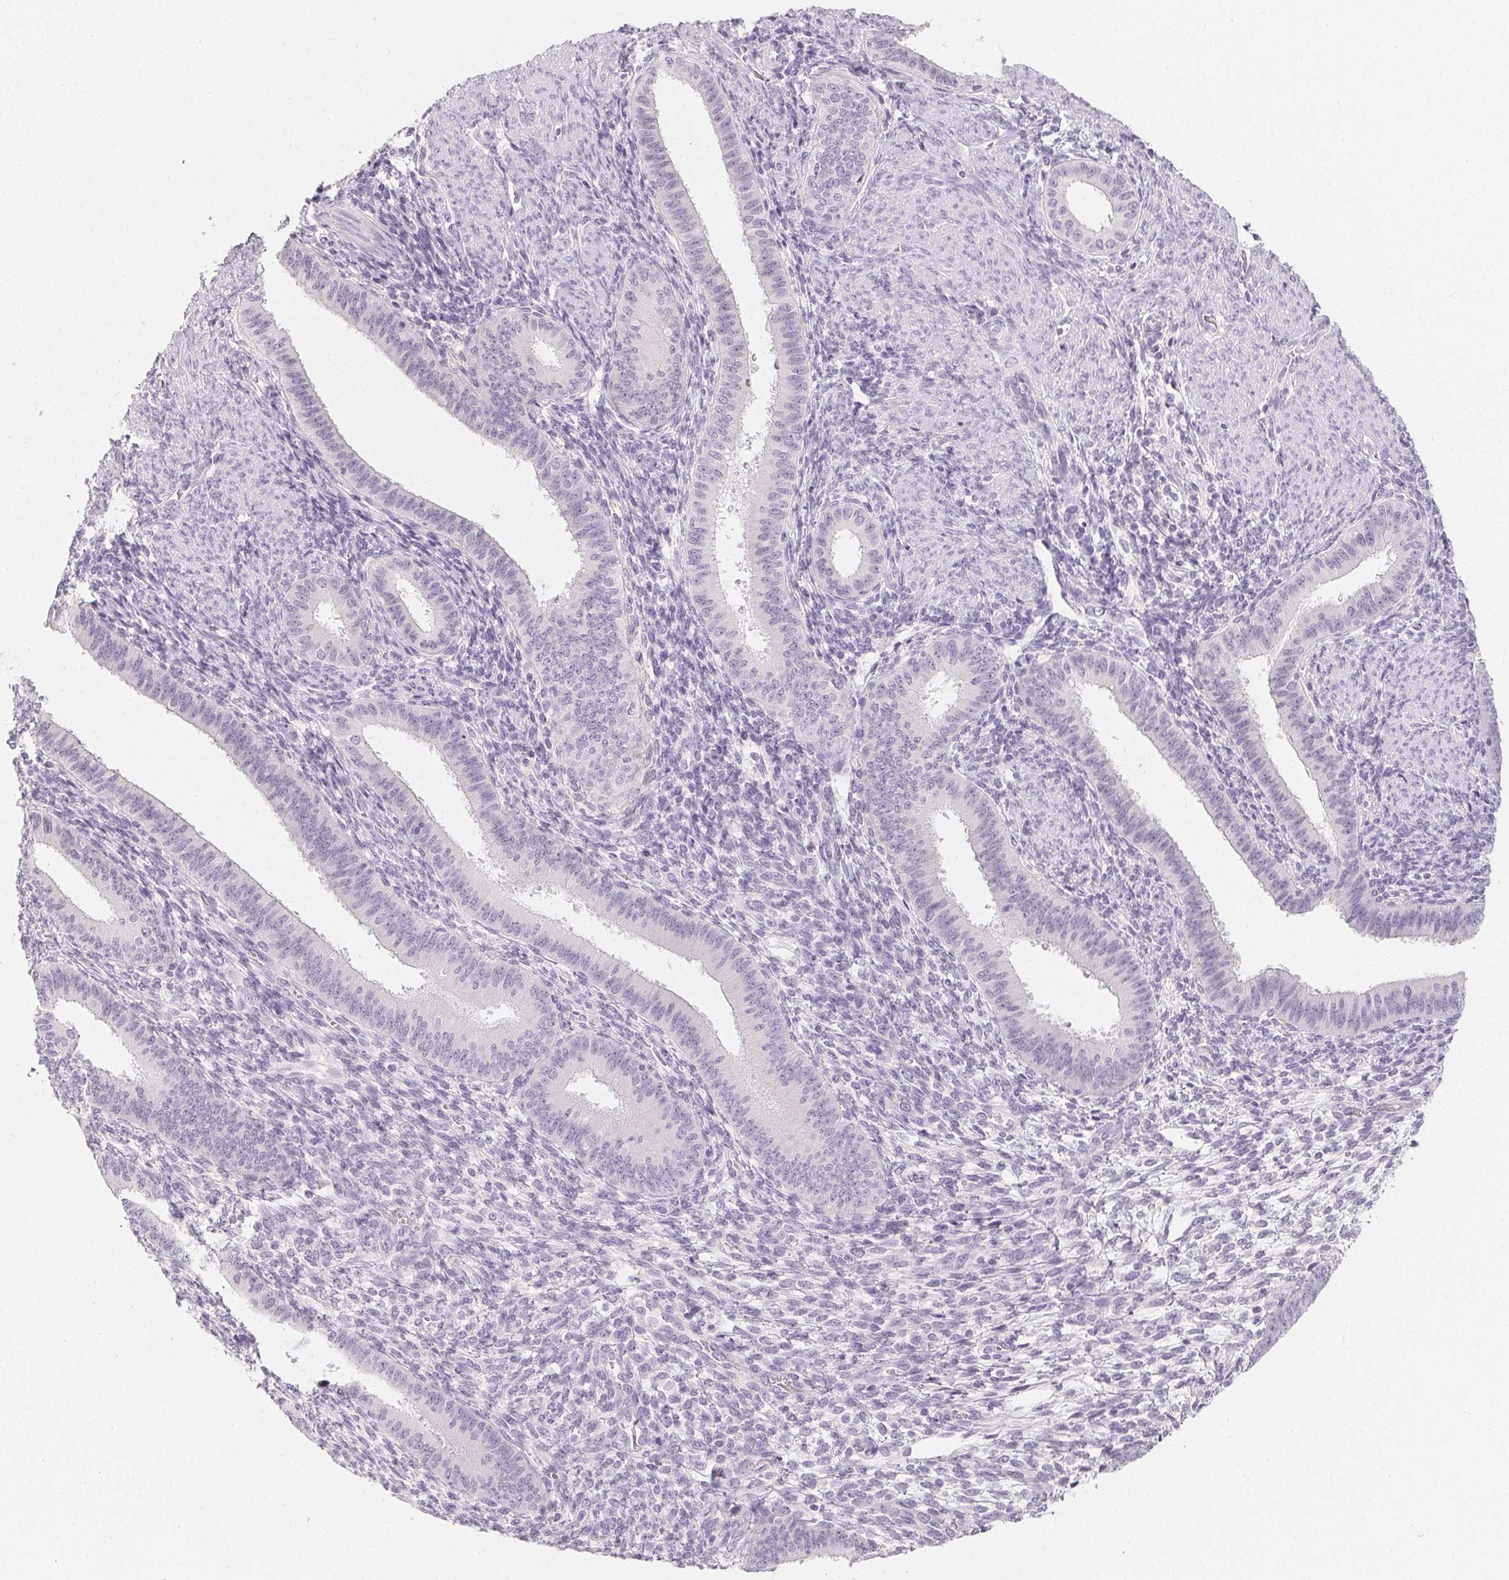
{"staining": {"intensity": "negative", "quantity": "none", "location": "none"}, "tissue": "endometrium", "cell_type": "Cells in endometrial stroma", "image_type": "normal", "snomed": [{"axis": "morphology", "description": "Normal tissue, NOS"}, {"axis": "topography", "description": "Endometrium"}], "caption": "Immunohistochemistry of unremarkable human endometrium demonstrates no positivity in cells in endometrial stroma.", "gene": "MIOX", "patient": {"sex": "female", "age": 39}}